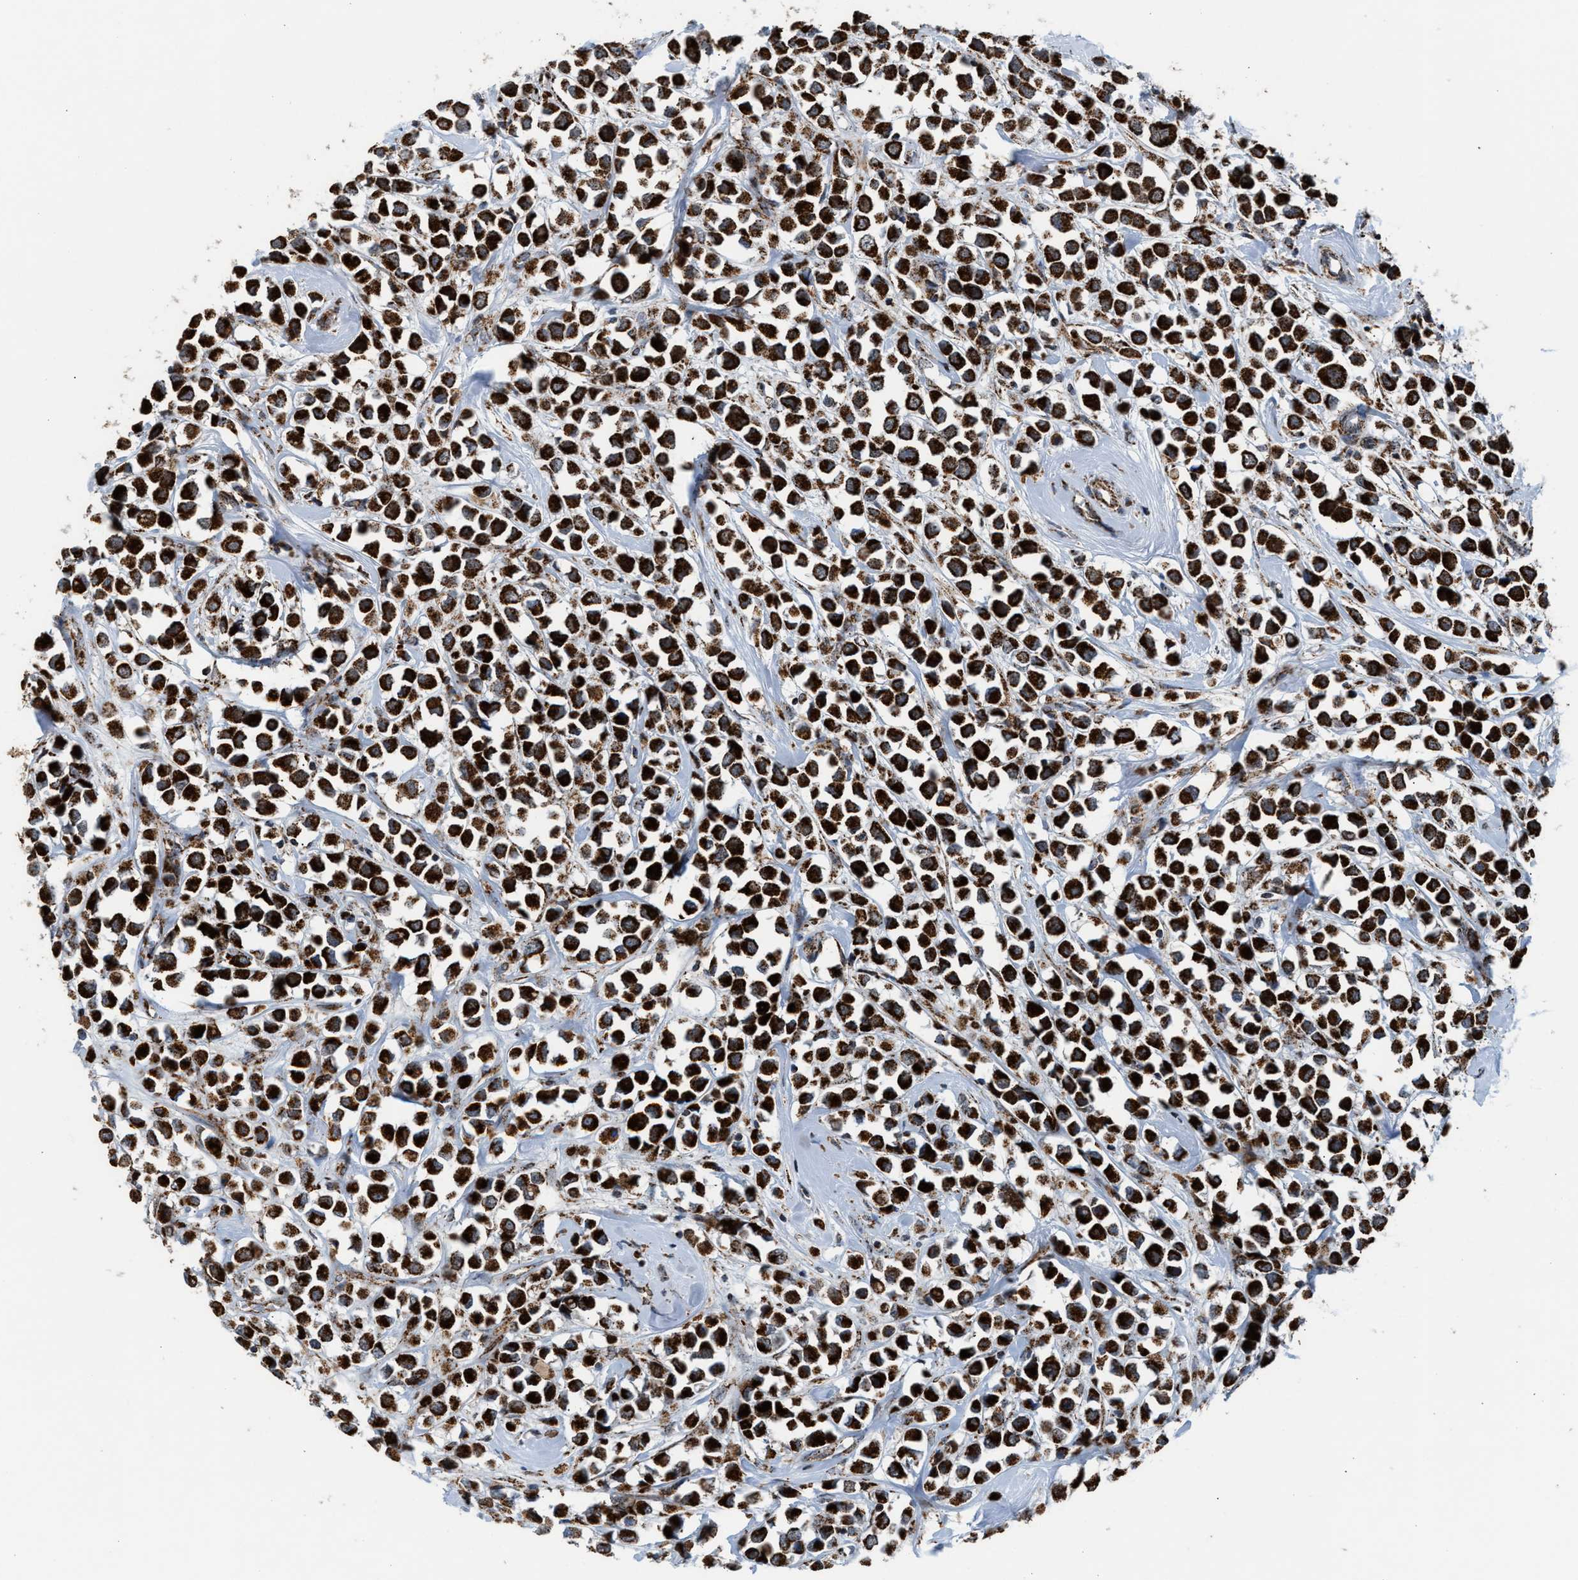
{"staining": {"intensity": "strong", "quantity": ">75%", "location": "cytoplasmic/membranous"}, "tissue": "breast cancer", "cell_type": "Tumor cells", "image_type": "cancer", "snomed": [{"axis": "morphology", "description": "Duct carcinoma"}, {"axis": "topography", "description": "Breast"}], "caption": "Protein staining shows strong cytoplasmic/membranous staining in approximately >75% of tumor cells in breast infiltrating ductal carcinoma.", "gene": "PMPCA", "patient": {"sex": "female", "age": 61}}